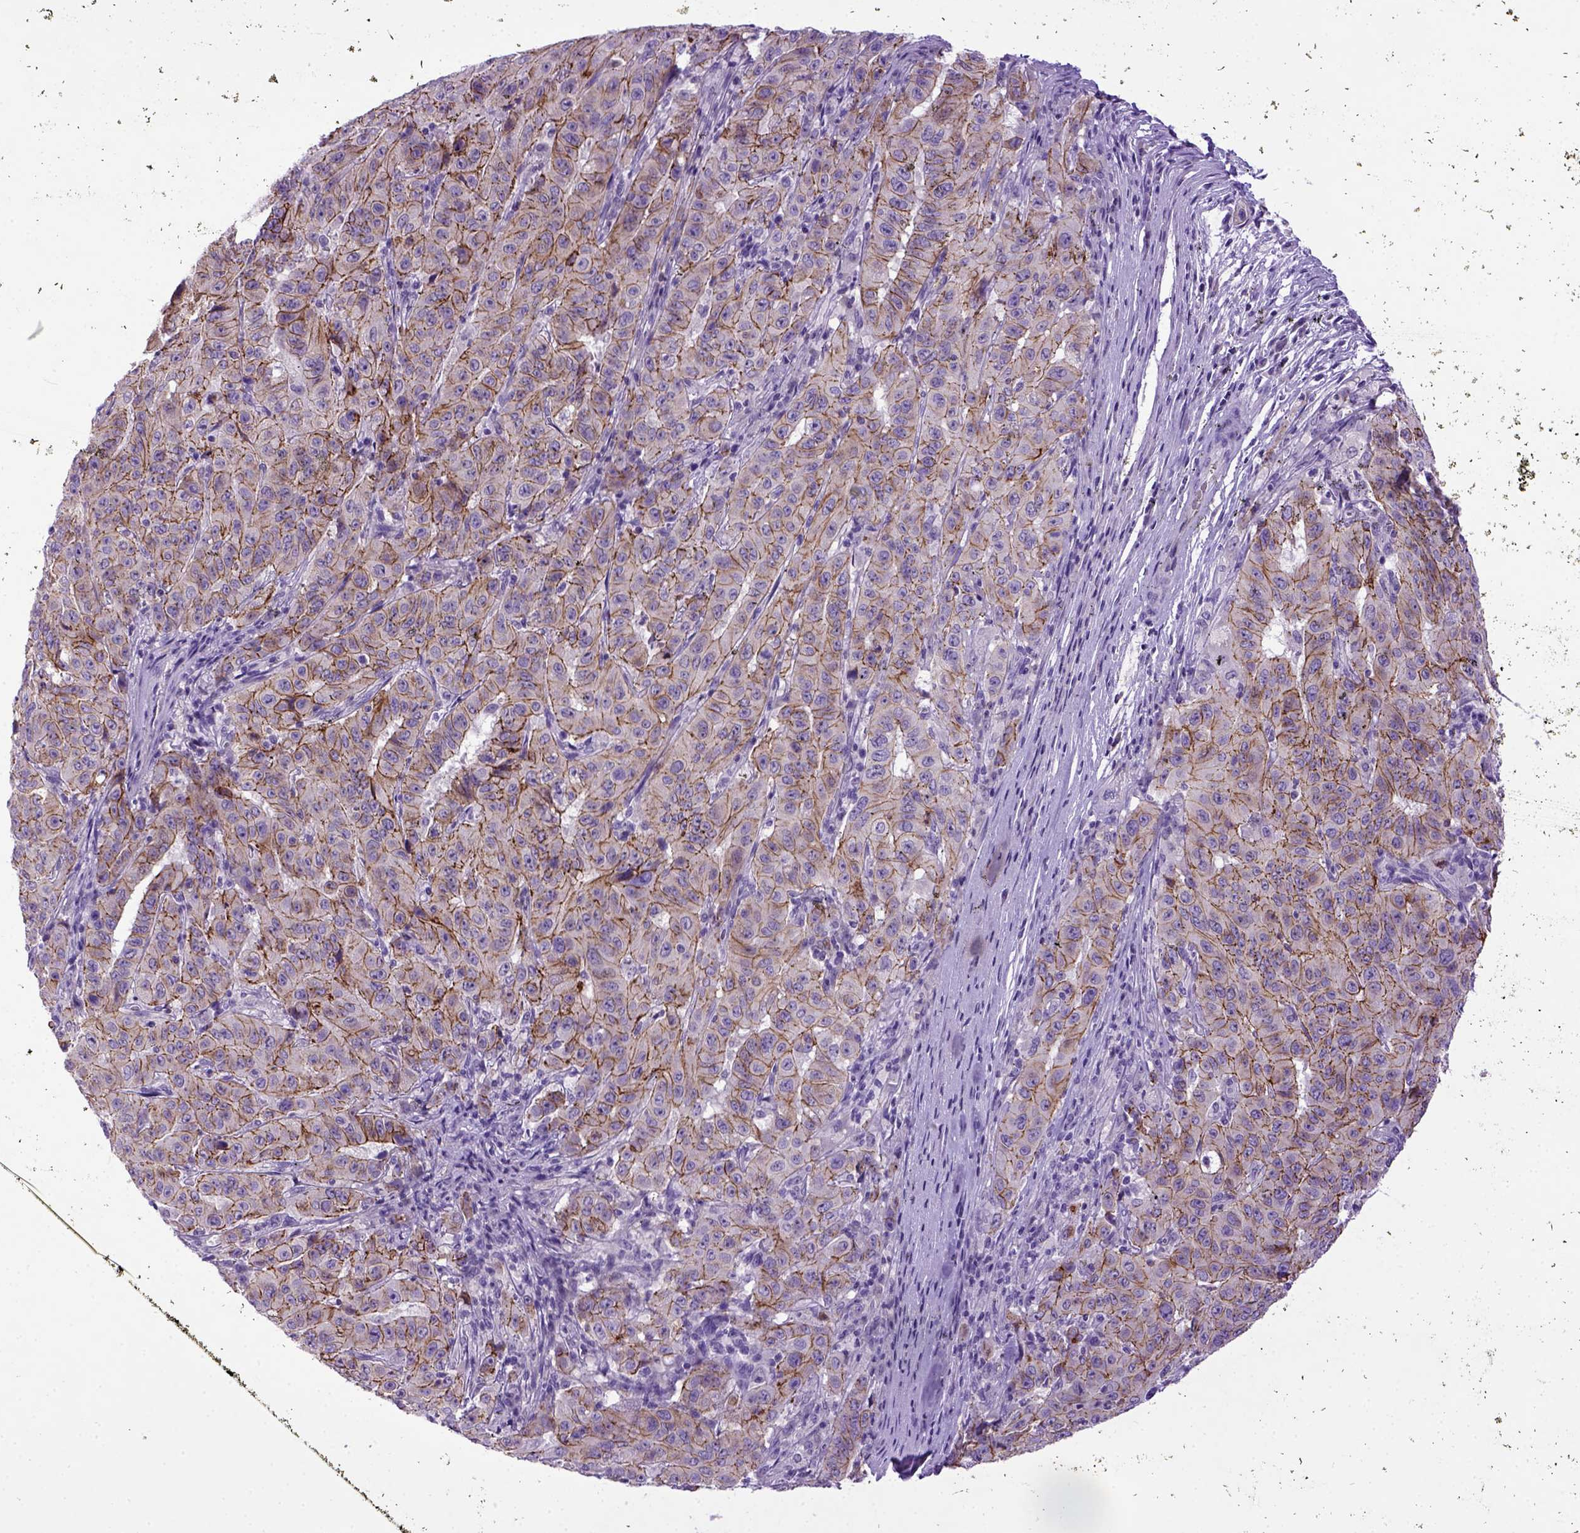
{"staining": {"intensity": "moderate", "quantity": ">75%", "location": "cytoplasmic/membranous"}, "tissue": "pancreatic cancer", "cell_type": "Tumor cells", "image_type": "cancer", "snomed": [{"axis": "morphology", "description": "Adenocarcinoma, NOS"}, {"axis": "topography", "description": "Pancreas"}], "caption": "Protein expression analysis of human pancreatic adenocarcinoma reveals moderate cytoplasmic/membranous staining in approximately >75% of tumor cells.", "gene": "CDH1", "patient": {"sex": "male", "age": 63}}